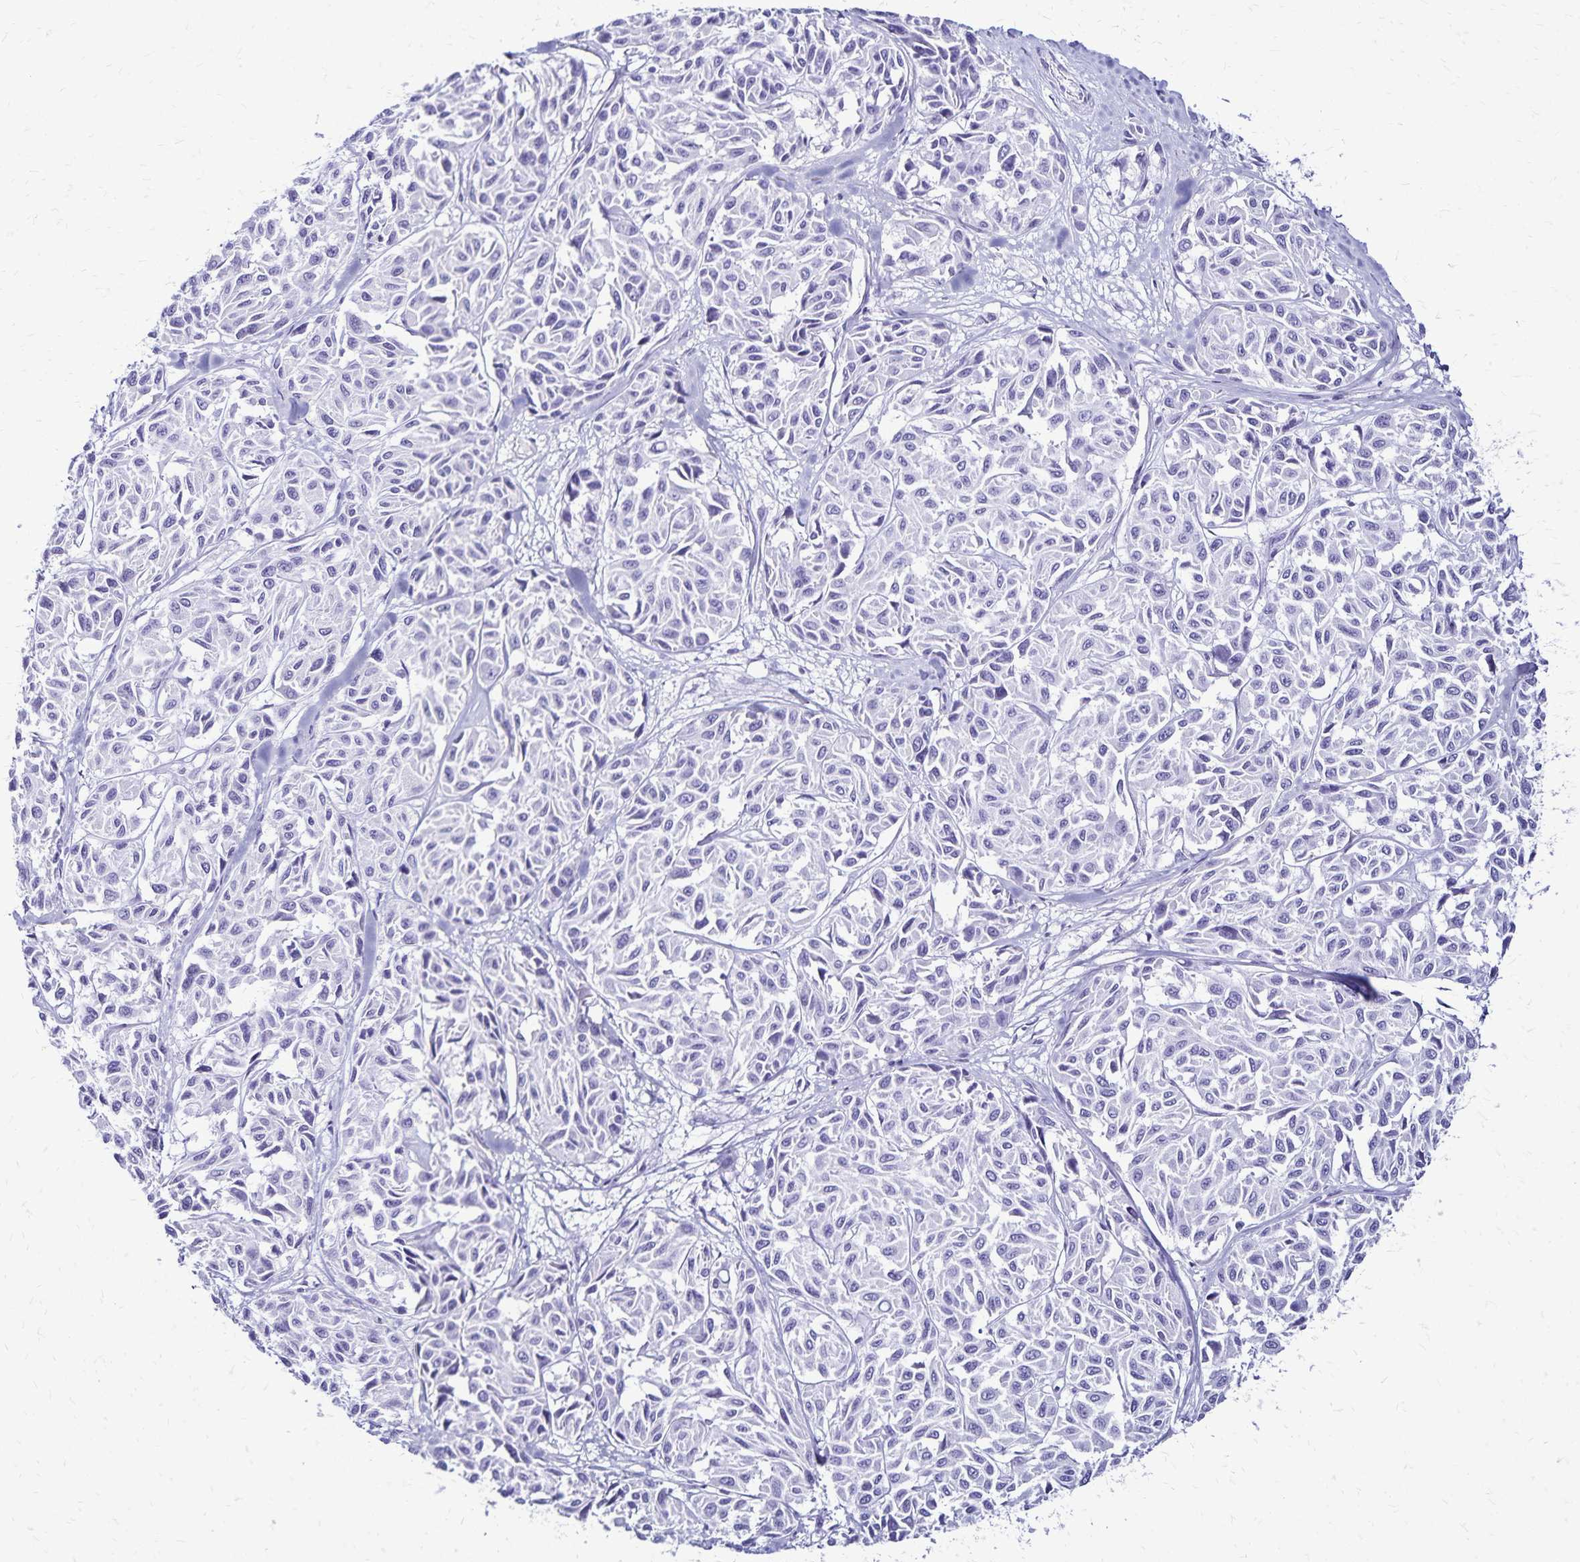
{"staining": {"intensity": "negative", "quantity": "none", "location": "none"}, "tissue": "melanoma", "cell_type": "Tumor cells", "image_type": "cancer", "snomed": [{"axis": "morphology", "description": "Malignant melanoma, NOS"}, {"axis": "topography", "description": "Skin"}], "caption": "Protein analysis of melanoma shows no significant staining in tumor cells.", "gene": "LIN28B", "patient": {"sex": "female", "age": 66}}